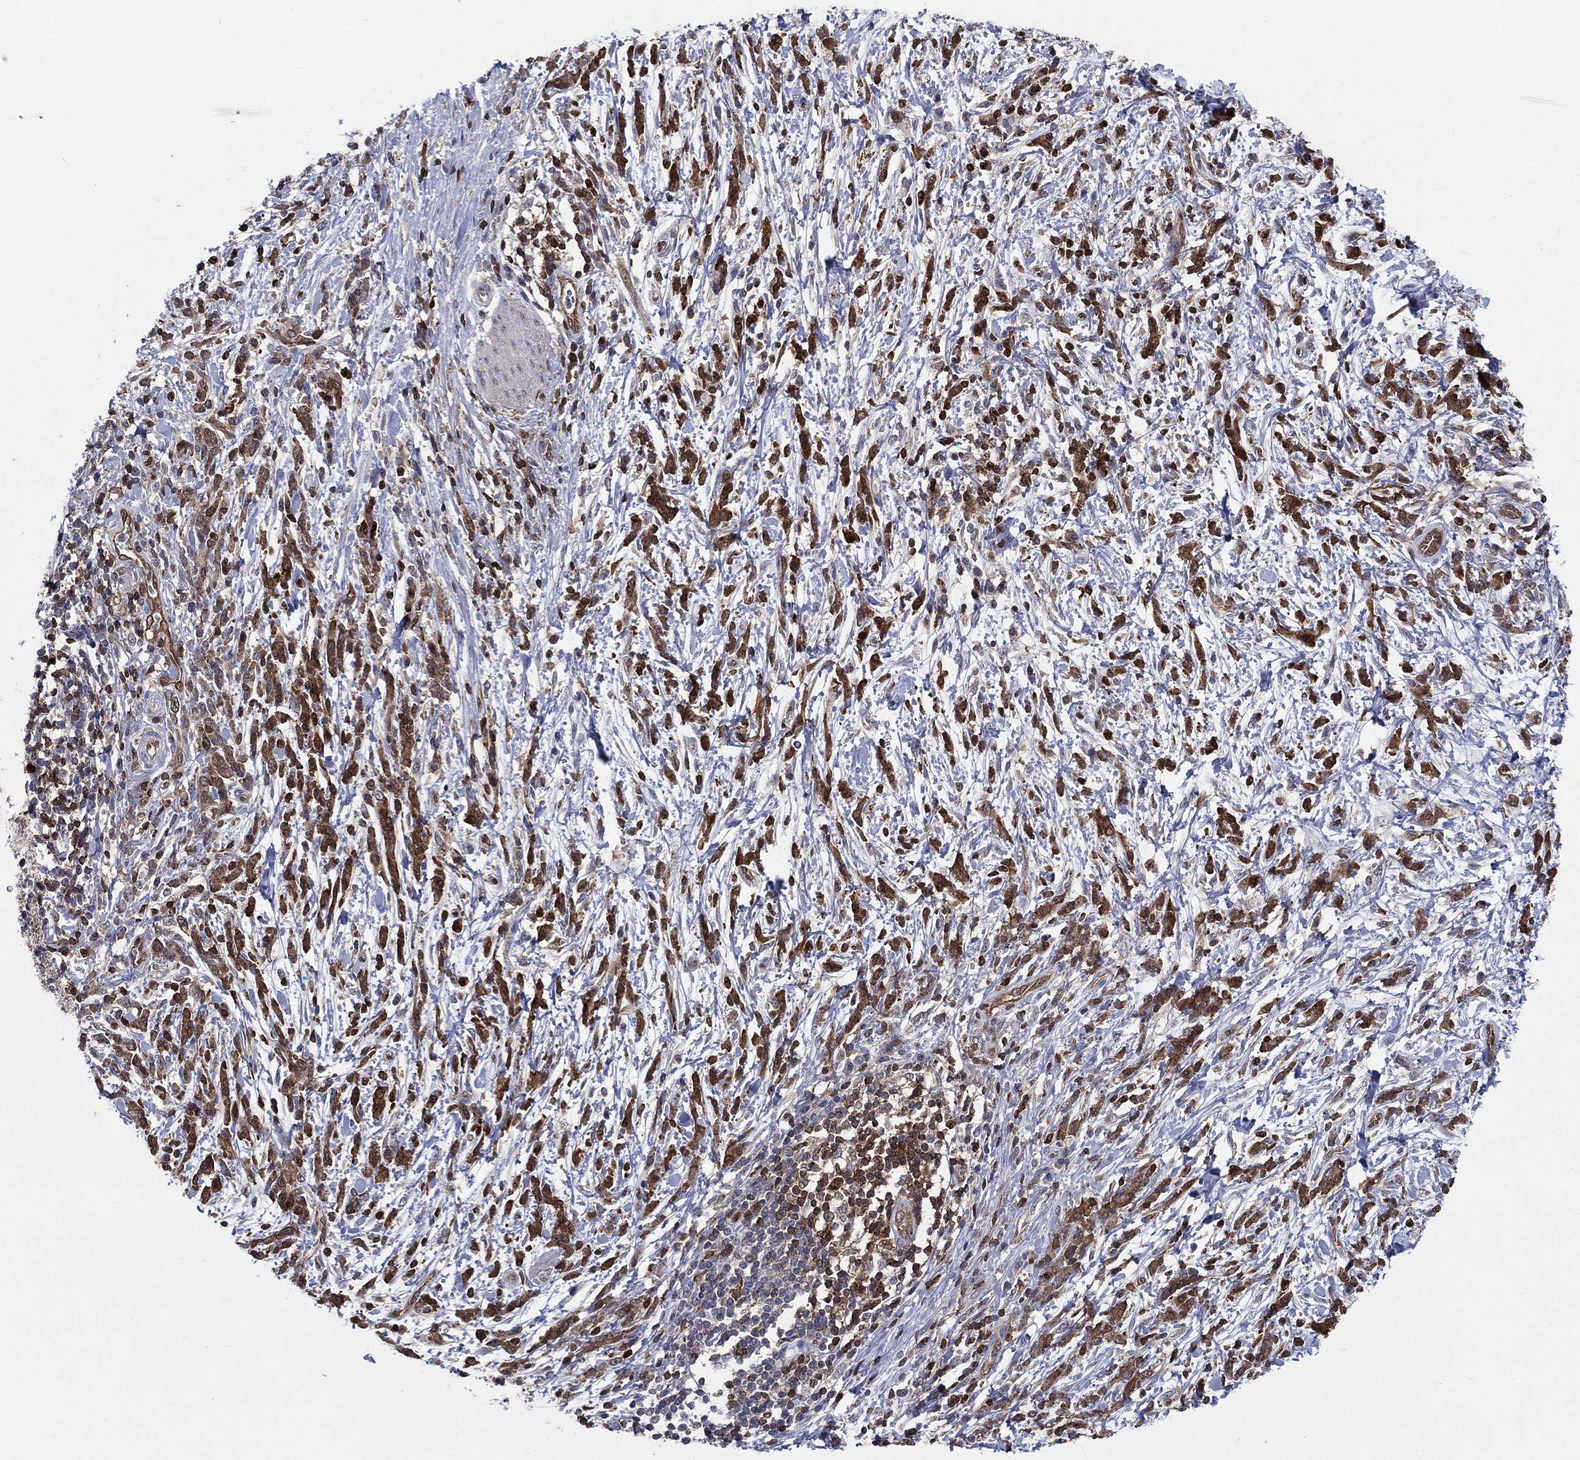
{"staining": {"intensity": "strong", "quantity": "25%-75%", "location": "cytoplasmic/membranous"}, "tissue": "stomach cancer", "cell_type": "Tumor cells", "image_type": "cancer", "snomed": [{"axis": "morphology", "description": "Adenocarcinoma, NOS"}, {"axis": "topography", "description": "Stomach"}], "caption": "Strong cytoplasmic/membranous expression for a protein is seen in approximately 25%-75% of tumor cells of adenocarcinoma (stomach) using immunohistochemistry.", "gene": "AGFG2", "patient": {"sex": "female", "age": 57}}